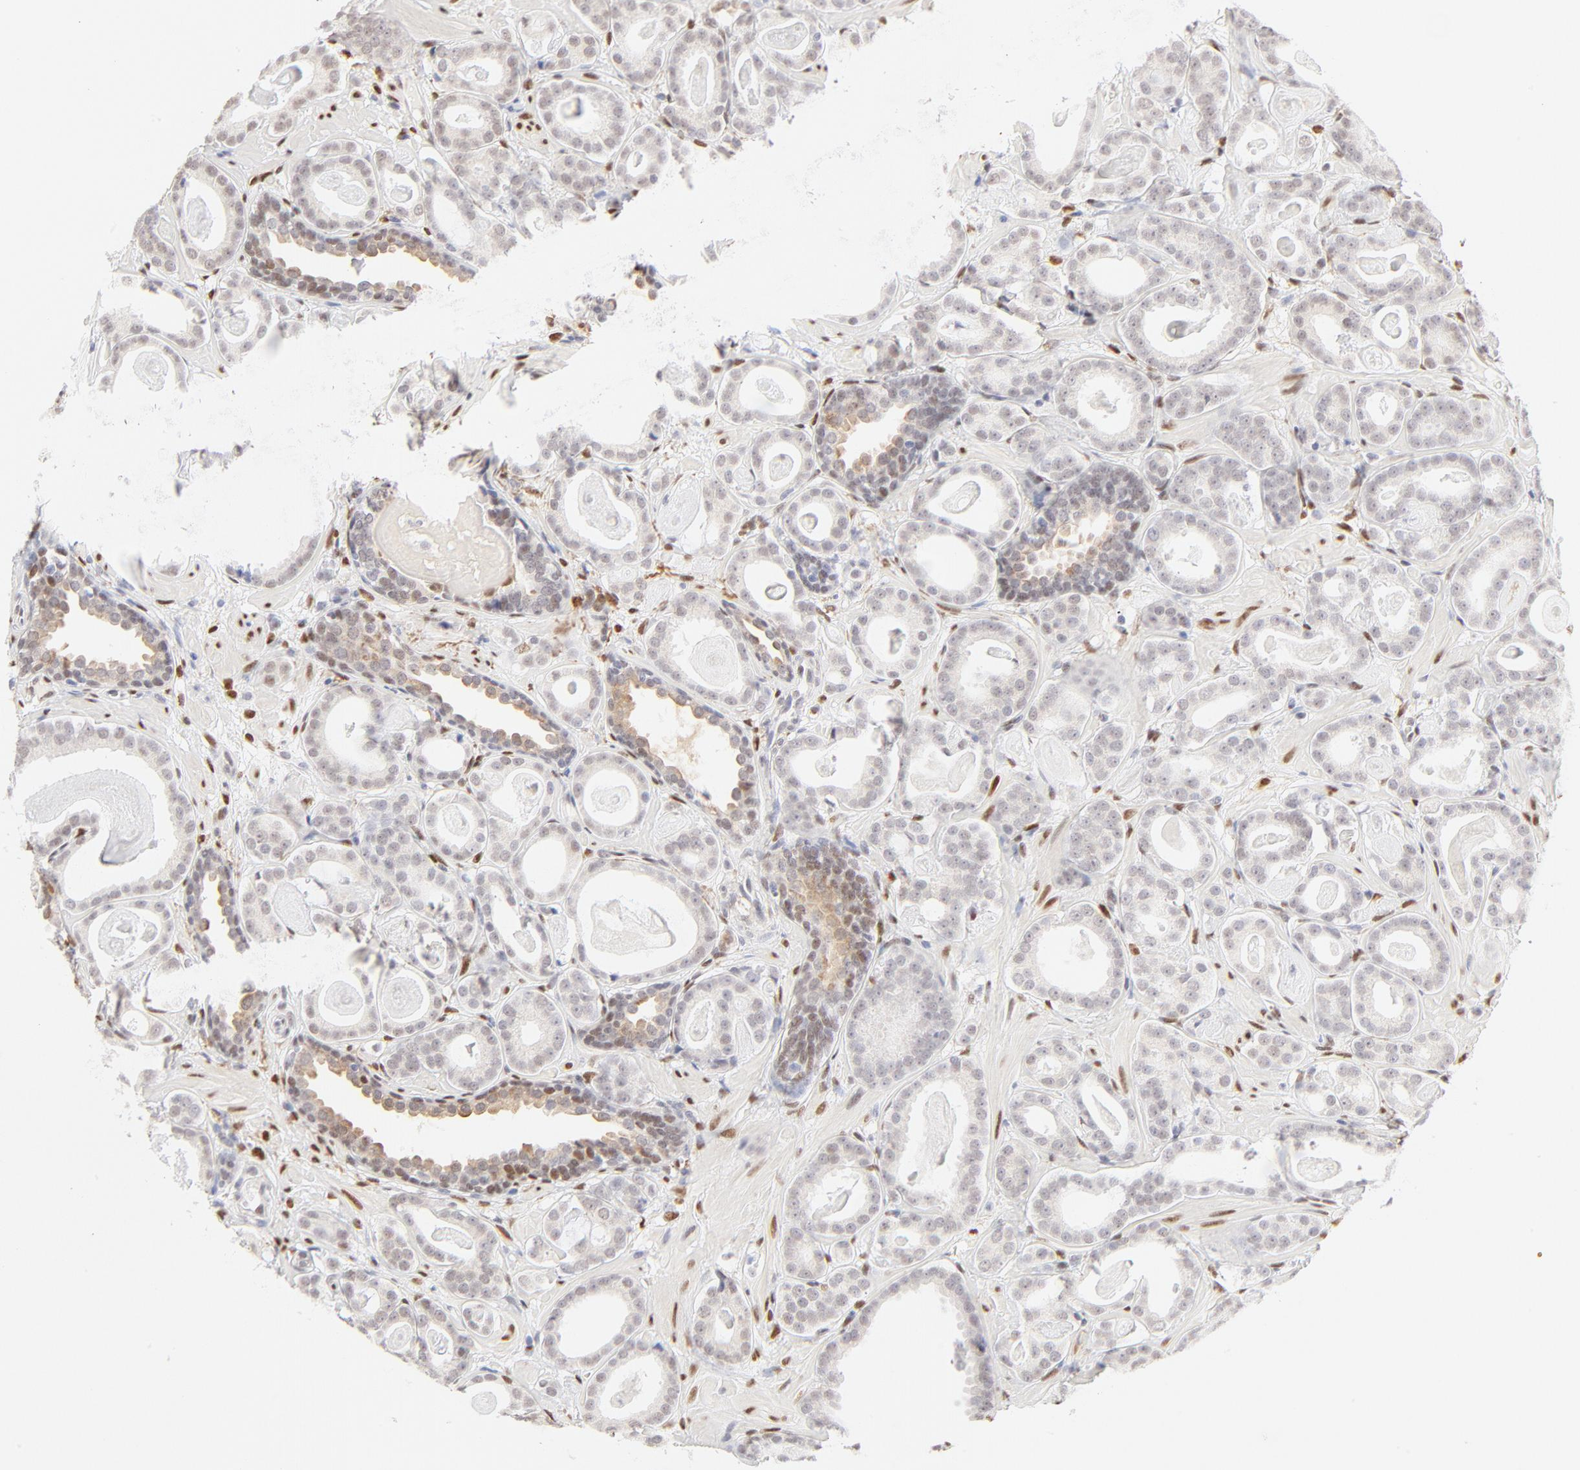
{"staining": {"intensity": "weak", "quantity": "<25%", "location": "nuclear"}, "tissue": "prostate cancer", "cell_type": "Tumor cells", "image_type": "cancer", "snomed": [{"axis": "morphology", "description": "Adenocarcinoma, Low grade"}, {"axis": "topography", "description": "Prostate"}], "caption": "Prostate cancer was stained to show a protein in brown. There is no significant expression in tumor cells.", "gene": "PBX1", "patient": {"sex": "male", "age": 57}}